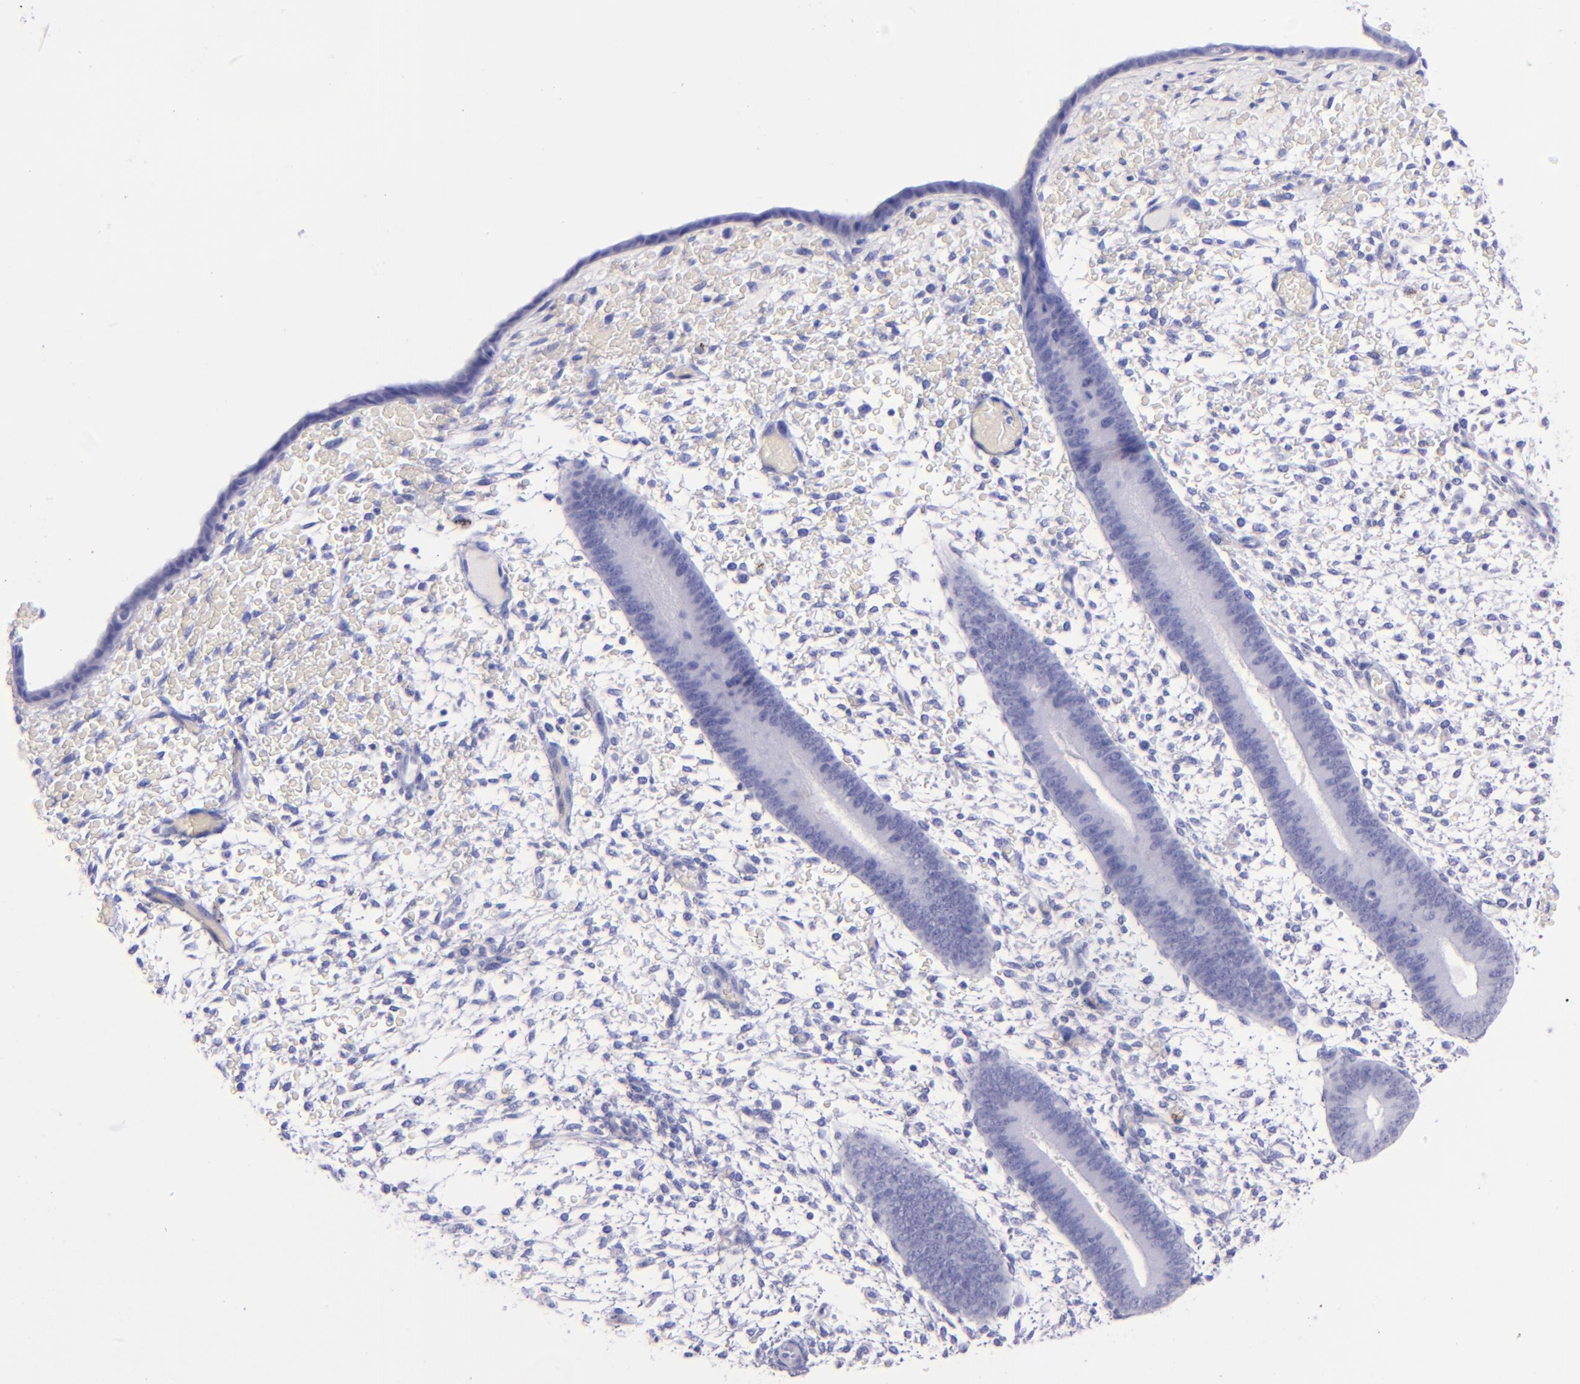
{"staining": {"intensity": "negative", "quantity": "none", "location": "none"}, "tissue": "endometrium", "cell_type": "Cells in endometrial stroma", "image_type": "normal", "snomed": [{"axis": "morphology", "description": "Normal tissue, NOS"}, {"axis": "topography", "description": "Endometrium"}], "caption": "The image exhibits no staining of cells in endometrial stroma in normal endometrium.", "gene": "SFTPA2", "patient": {"sex": "female", "age": 42}}